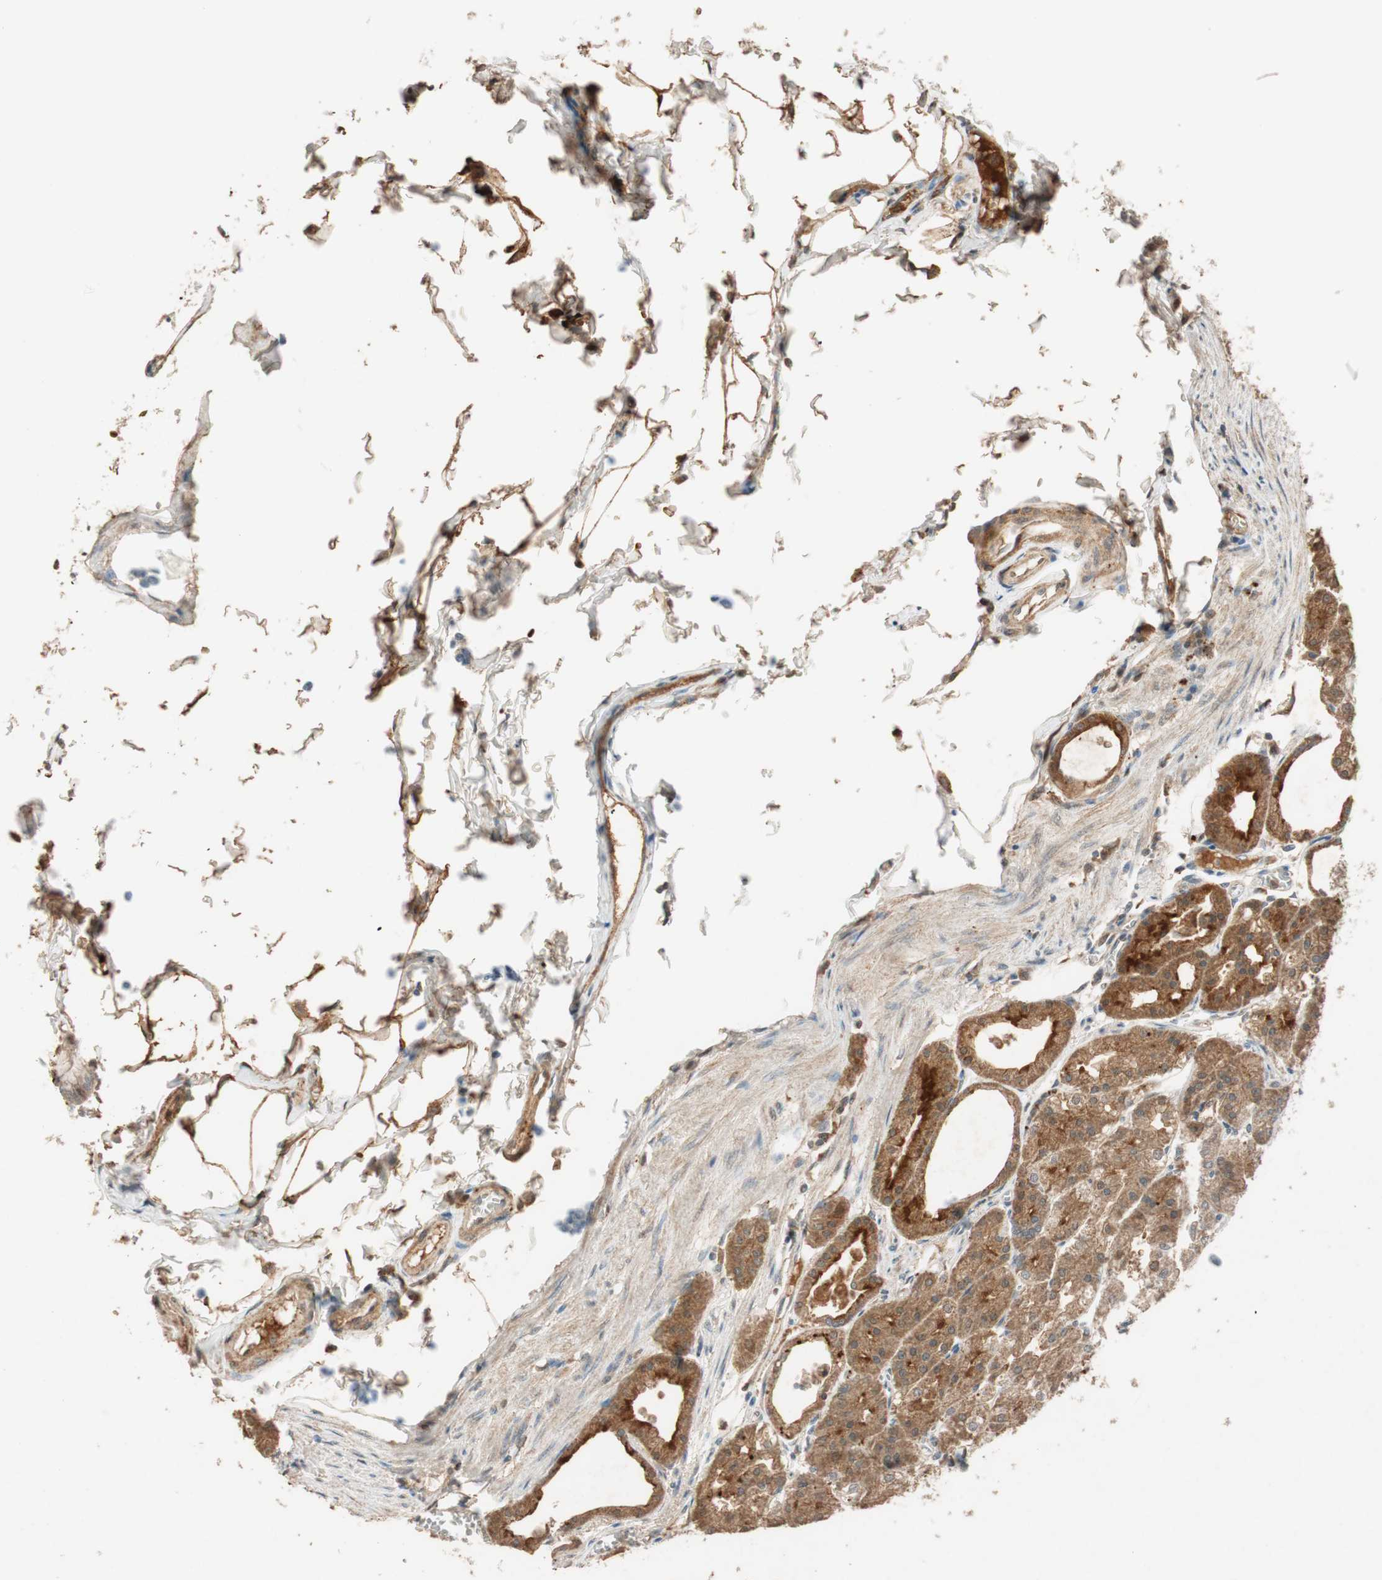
{"staining": {"intensity": "weak", "quantity": ">75%", "location": "cytoplasmic/membranous"}, "tissue": "stomach", "cell_type": "Glandular cells", "image_type": "normal", "snomed": [{"axis": "morphology", "description": "Normal tissue, NOS"}, {"axis": "topography", "description": "Stomach, lower"}], "caption": "Normal stomach demonstrates weak cytoplasmic/membranous positivity in about >75% of glandular cells, visualized by immunohistochemistry.", "gene": "GLB1", "patient": {"sex": "male", "age": 71}}